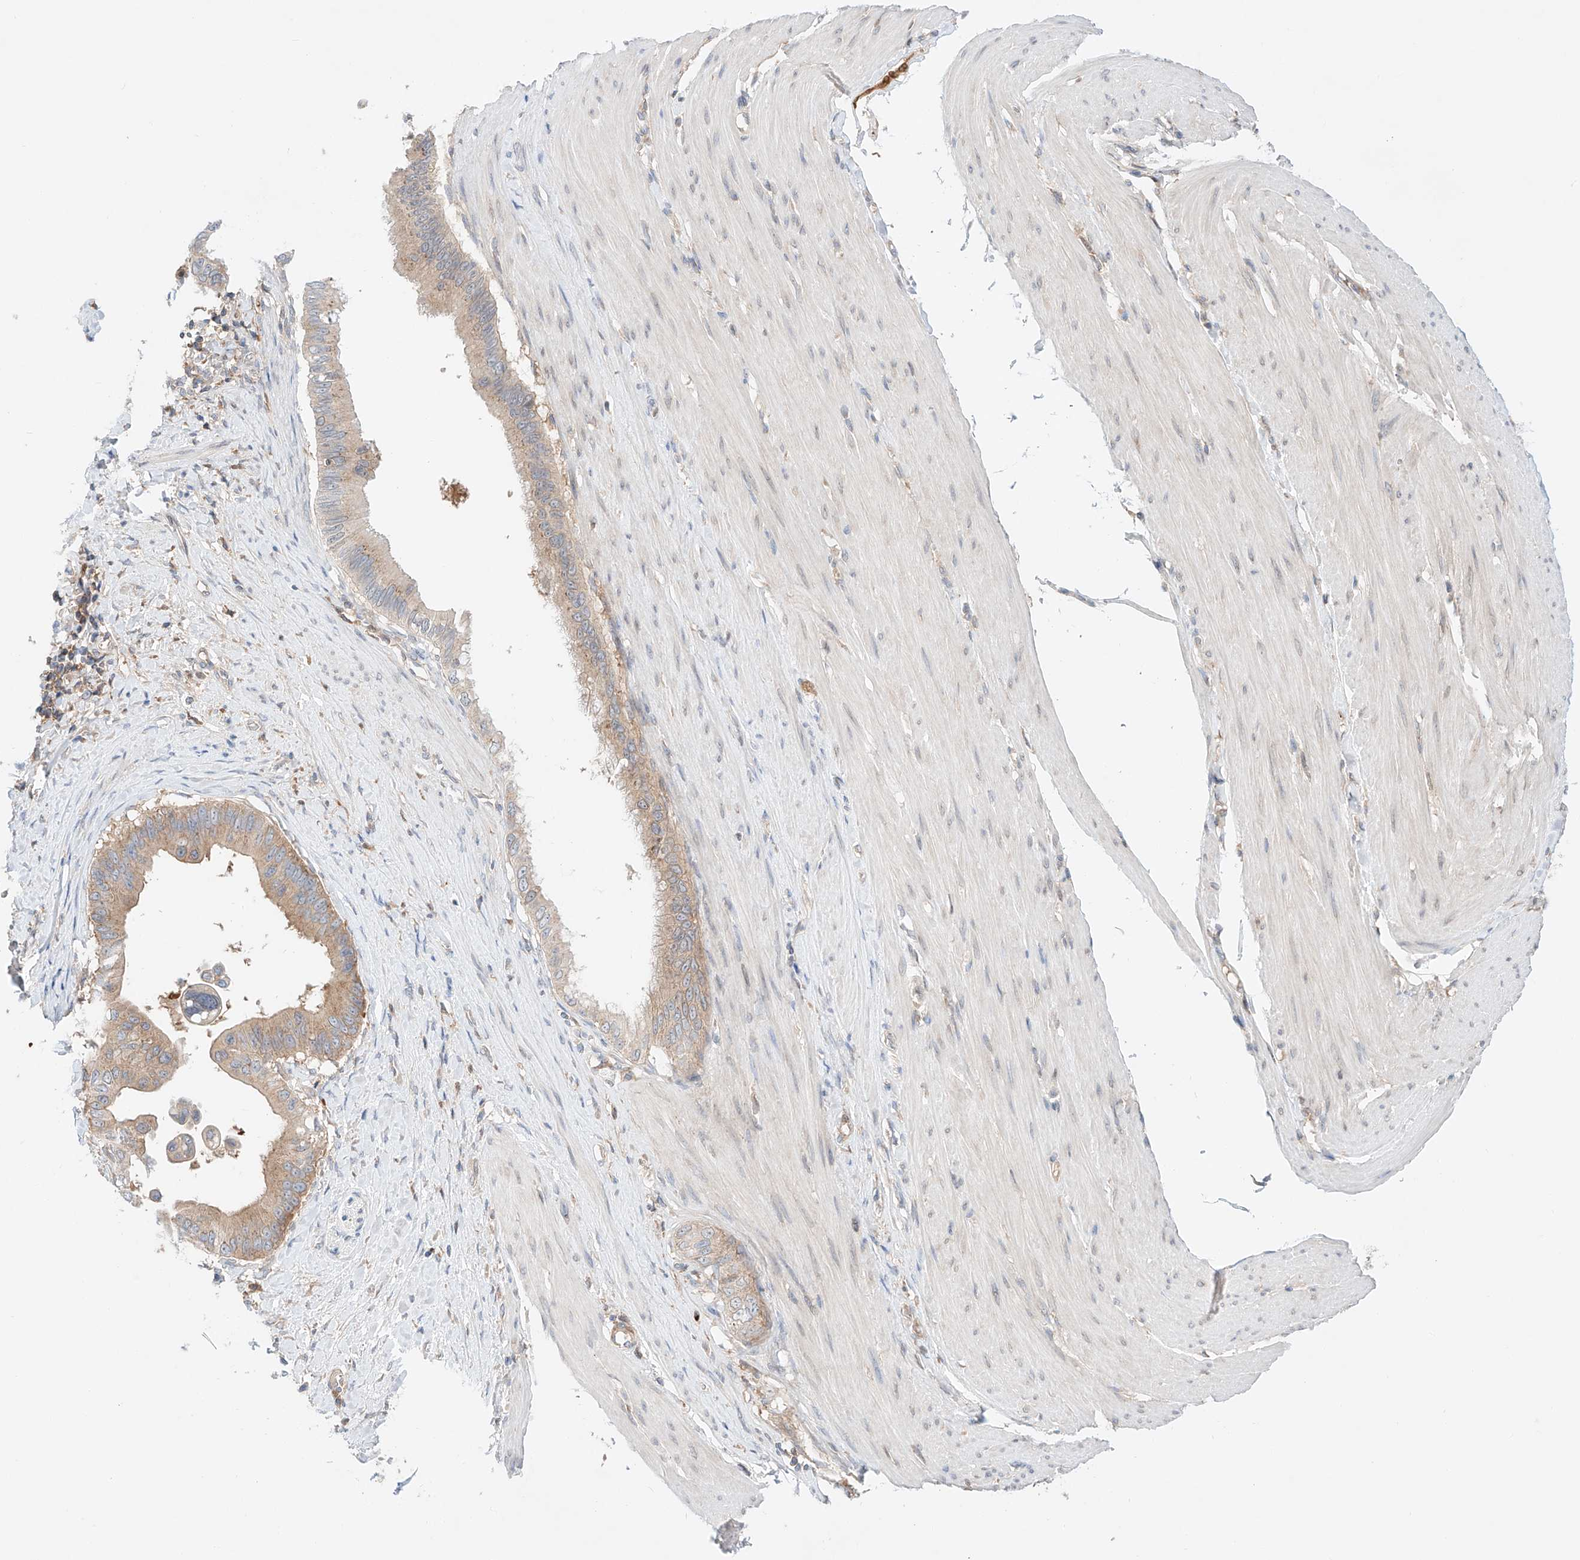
{"staining": {"intensity": "weak", "quantity": "25%-75%", "location": "cytoplasmic/membranous"}, "tissue": "pancreatic cancer", "cell_type": "Tumor cells", "image_type": "cancer", "snomed": [{"axis": "morphology", "description": "Adenocarcinoma, NOS"}, {"axis": "topography", "description": "Pancreas"}], "caption": "A micrograph of pancreatic cancer stained for a protein exhibits weak cytoplasmic/membranous brown staining in tumor cells.", "gene": "PGGT1B", "patient": {"sex": "female", "age": 56}}